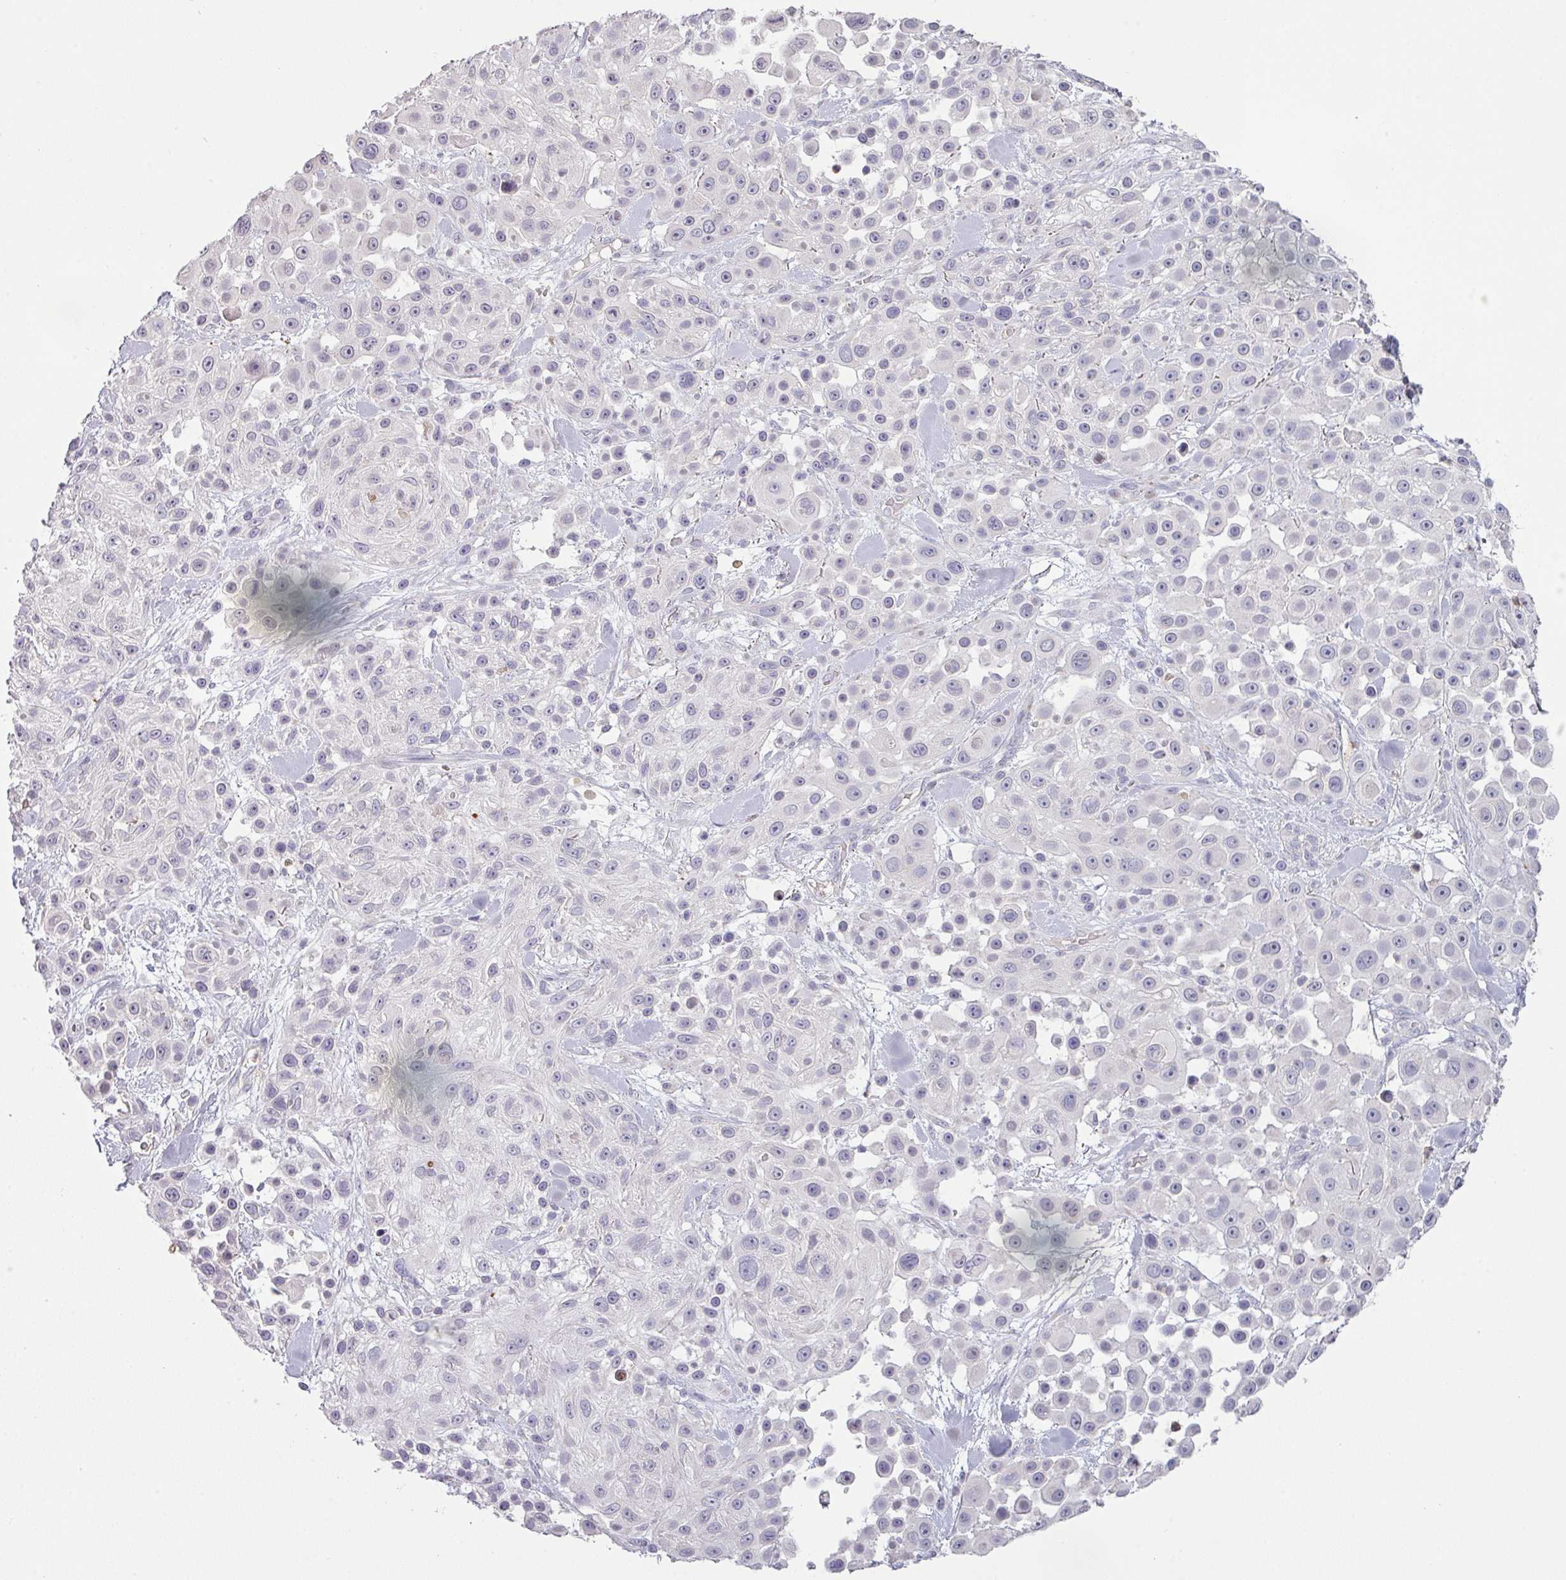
{"staining": {"intensity": "negative", "quantity": "none", "location": "none"}, "tissue": "skin cancer", "cell_type": "Tumor cells", "image_type": "cancer", "snomed": [{"axis": "morphology", "description": "Squamous cell carcinoma, NOS"}, {"axis": "topography", "description": "Skin"}], "caption": "This is an immunohistochemistry image of human squamous cell carcinoma (skin). There is no expression in tumor cells.", "gene": "MAGEC3", "patient": {"sex": "male", "age": 67}}